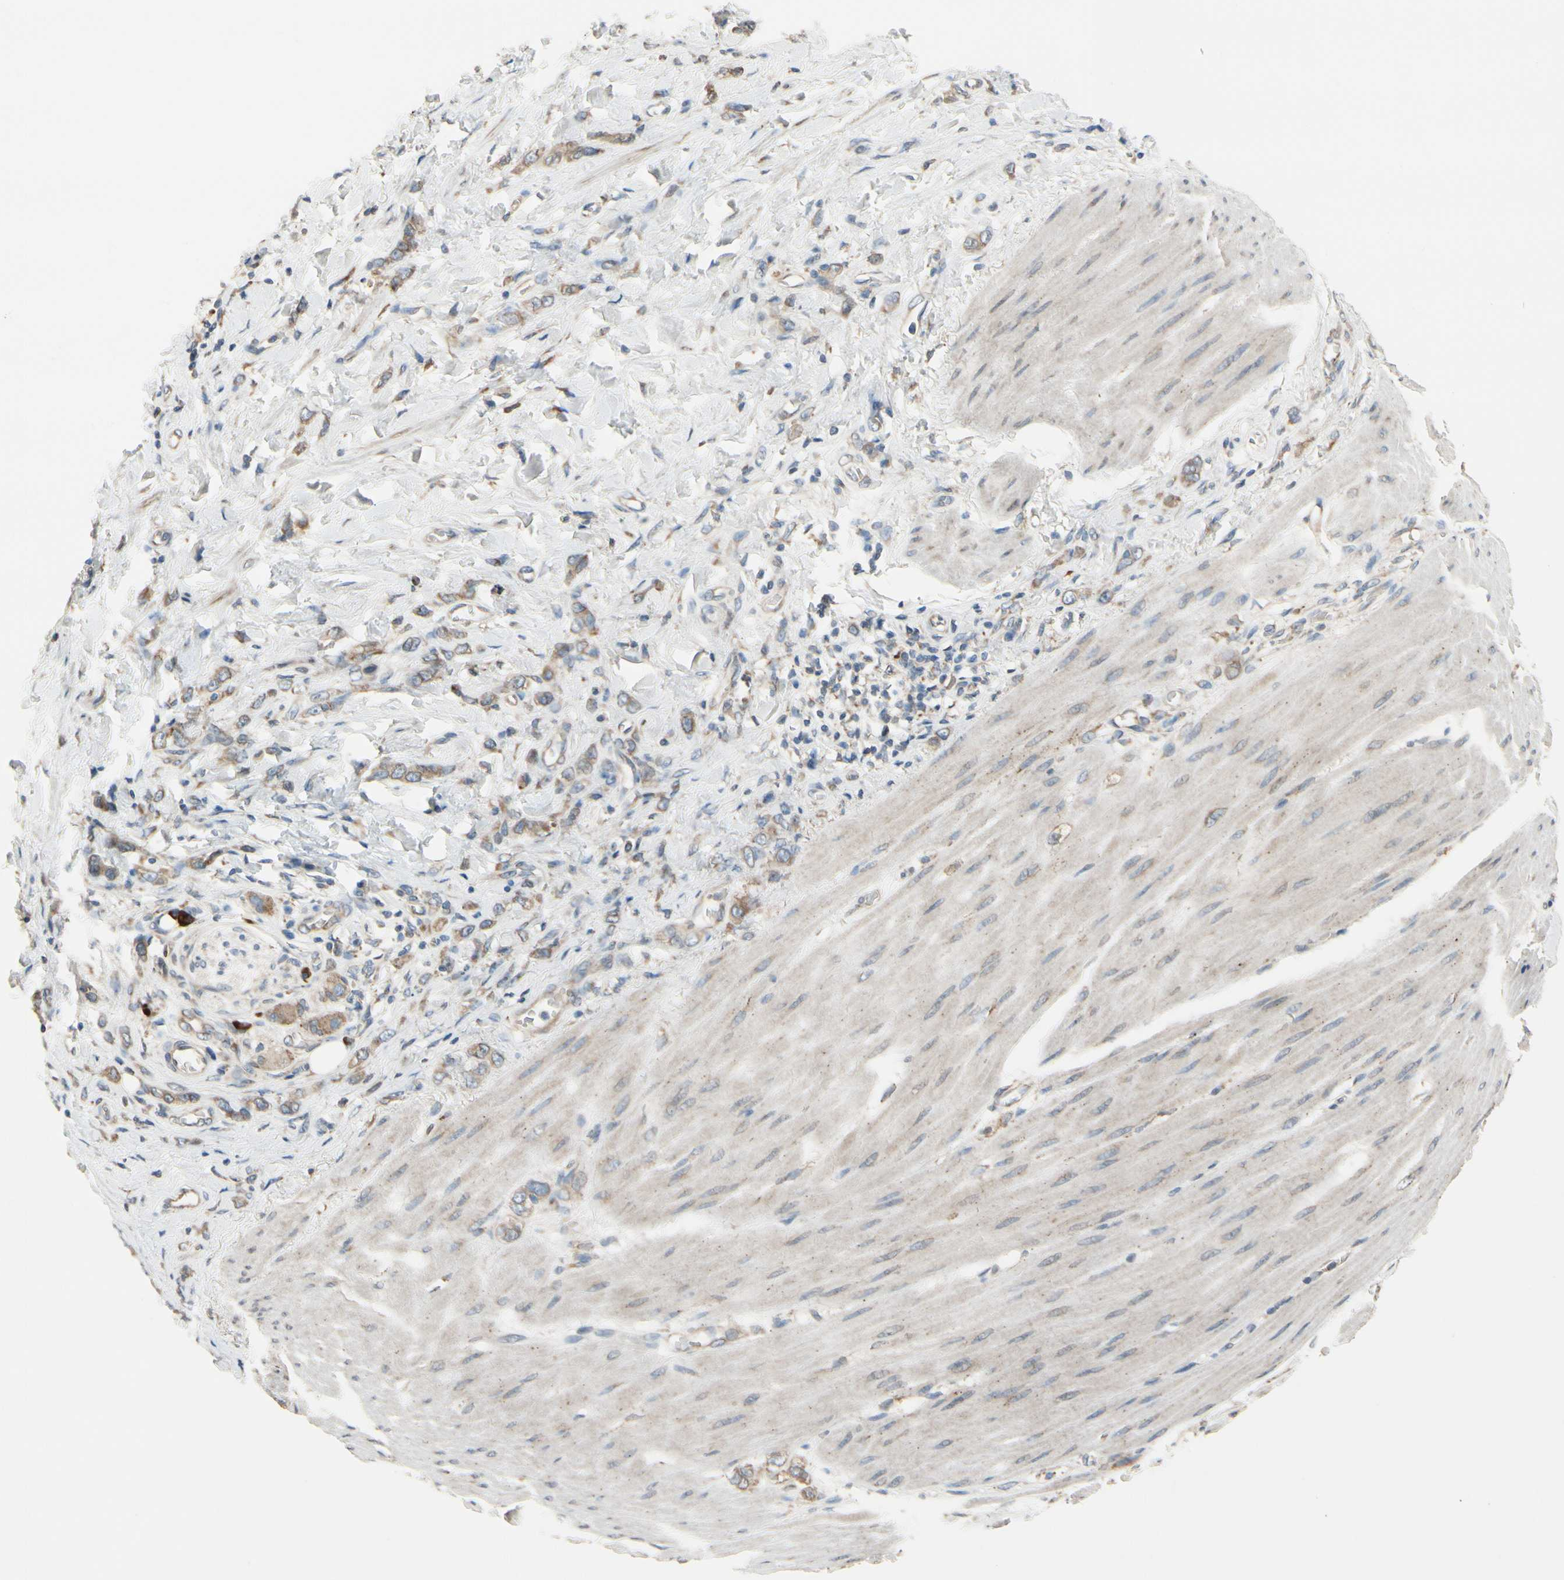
{"staining": {"intensity": "weak", "quantity": ">75%", "location": "cytoplasmic/membranous"}, "tissue": "stomach cancer", "cell_type": "Tumor cells", "image_type": "cancer", "snomed": [{"axis": "morphology", "description": "Adenocarcinoma, NOS"}, {"axis": "topography", "description": "Stomach"}], "caption": "A histopathology image of human stomach cancer (adenocarcinoma) stained for a protein displays weak cytoplasmic/membranous brown staining in tumor cells. The protein is stained brown, and the nuclei are stained in blue (DAB (3,3'-diaminobenzidine) IHC with brightfield microscopy, high magnification).", "gene": "RPN2", "patient": {"sex": "male", "age": 82}}